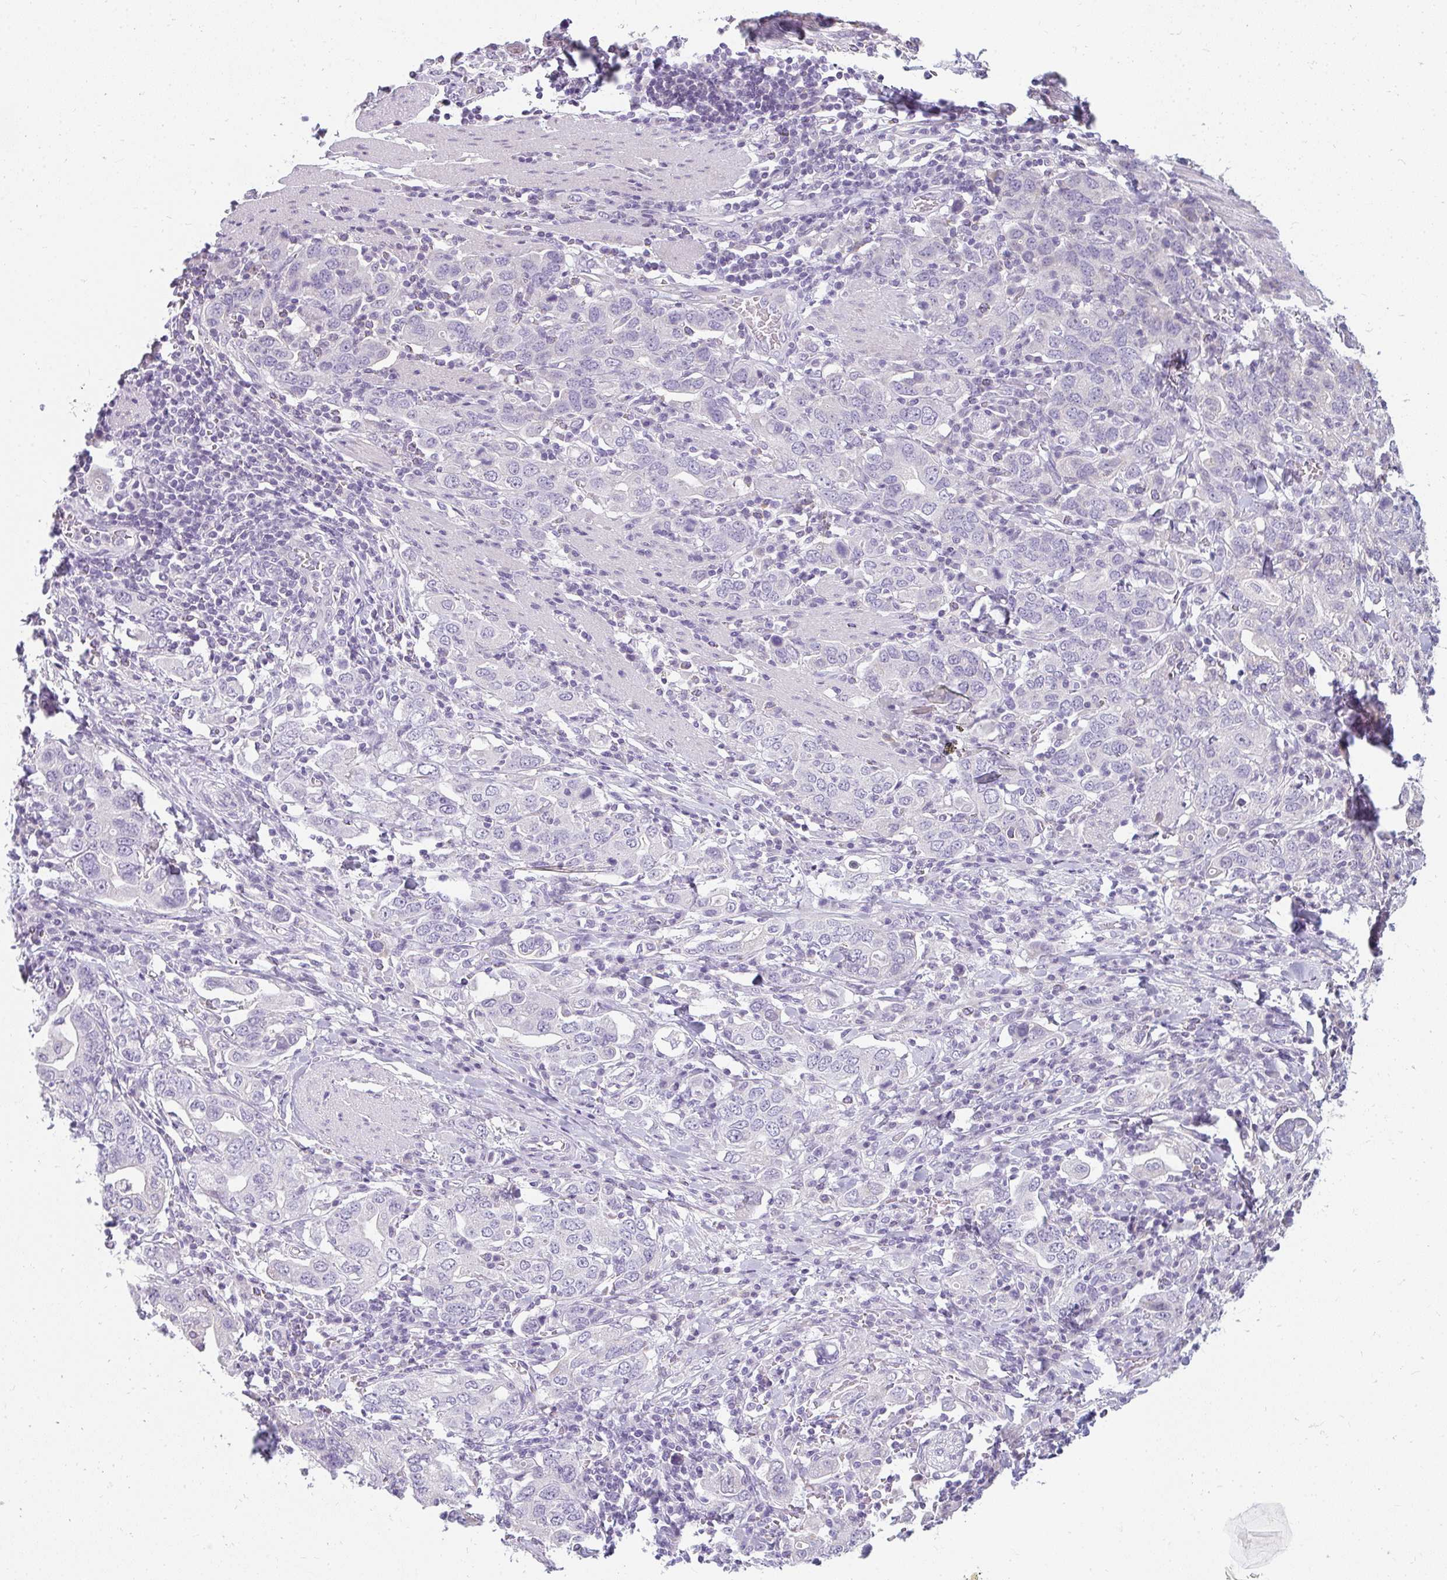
{"staining": {"intensity": "negative", "quantity": "none", "location": "none"}, "tissue": "stomach cancer", "cell_type": "Tumor cells", "image_type": "cancer", "snomed": [{"axis": "morphology", "description": "Adenocarcinoma, NOS"}, {"axis": "topography", "description": "Stomach, upper"}, {"axis": "topography", "description": "Stomach"}], "caption": "A high-resolution image shows IHC staining of stomach adenocarcinoma, which displays no significant positivity in tumor cells.", "gene": "PPP1R3G", "patient": {"sex": "male", "age": 62}}